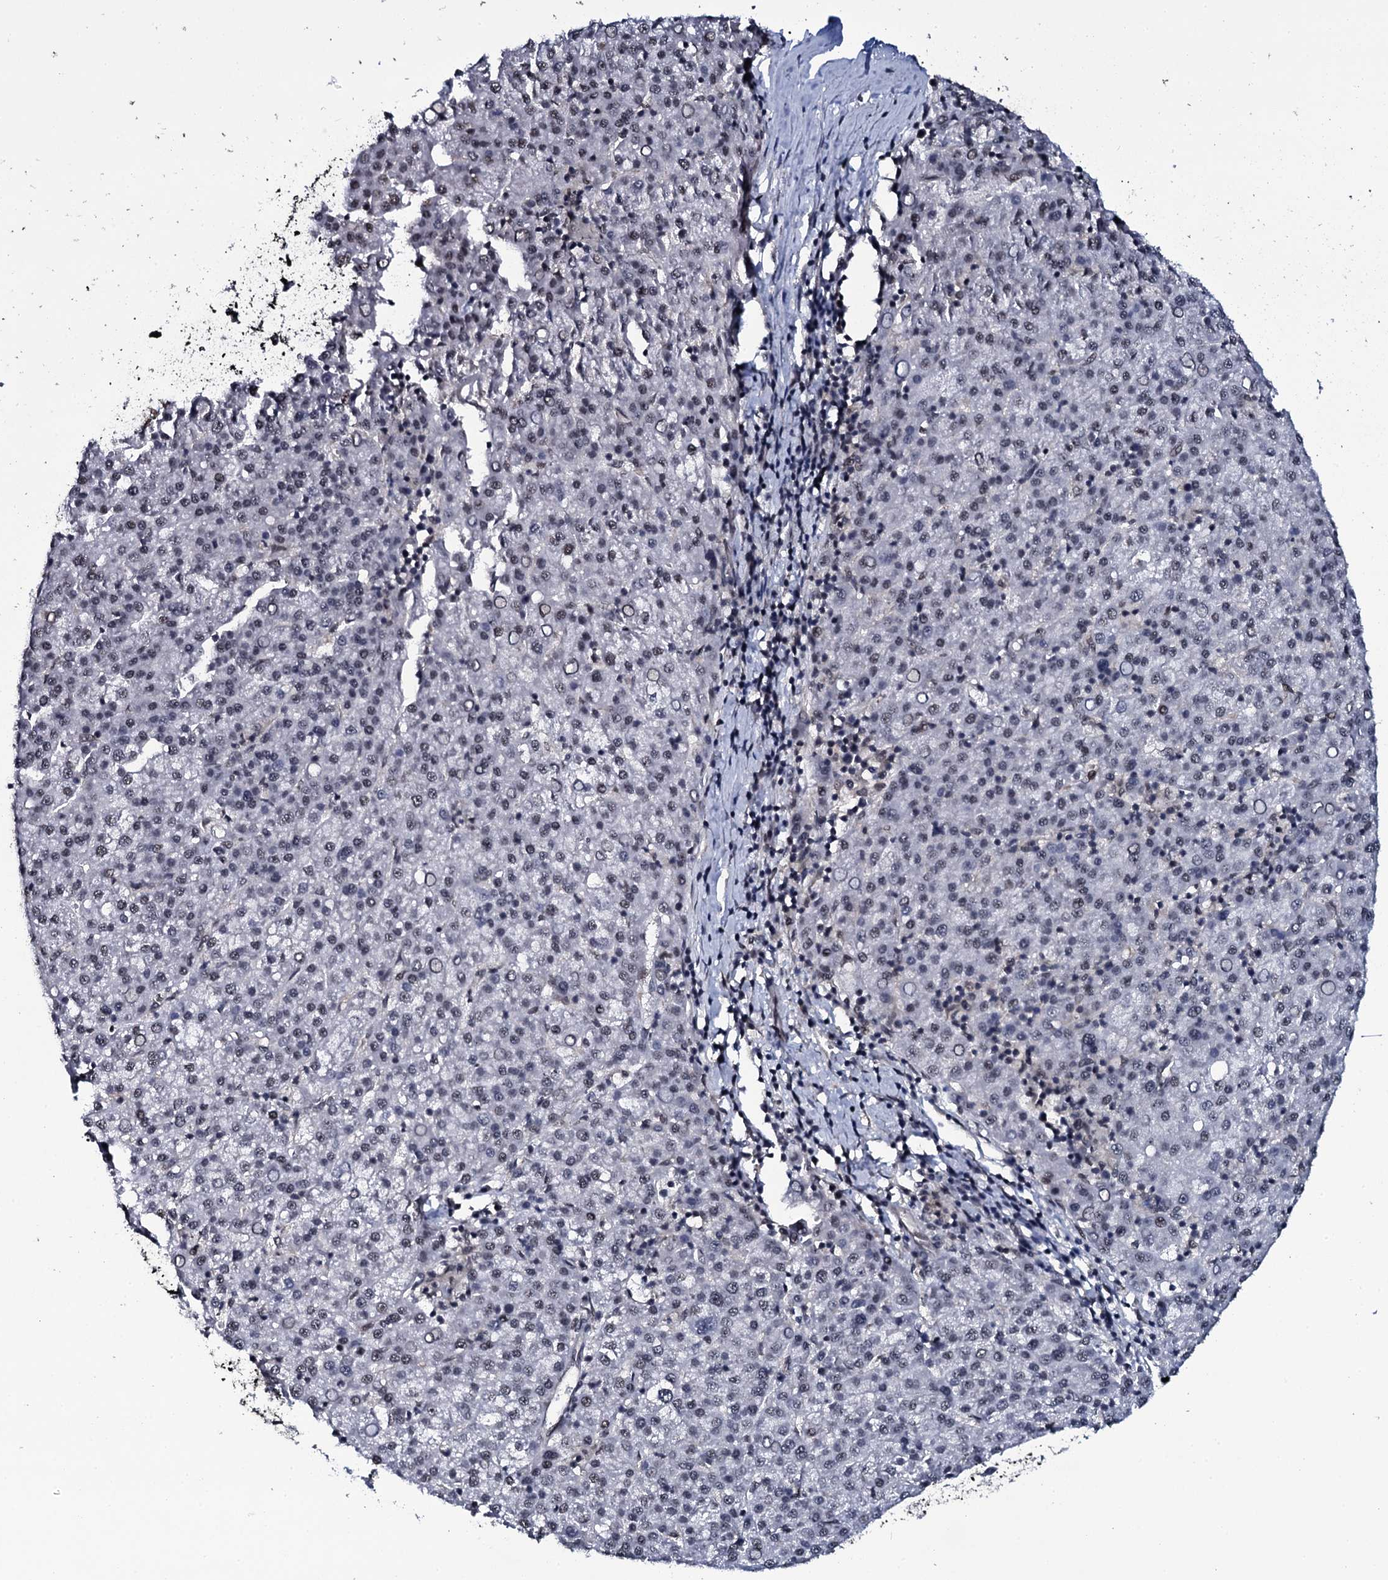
{"staining": {"intensity": "weak", "quantity": "<25%", "location": "nuclear"}, "tissue": "liver cancer", "cell_type": "Tumor cells", "image_type": "cancer", "snomed": [{"axis": "morphology", "description": "Carcinoma, Hepatocellular, NOS"}, {"axis": "topography", "description": "Liver"}], "caption": "Hepatocellular carcinoma (liver) stained for a protein using immunohistochemistry exhibits no positivity tumor cells.", "gene": "SH2D4B", "patient": {"sex": "female", "age": 58}}